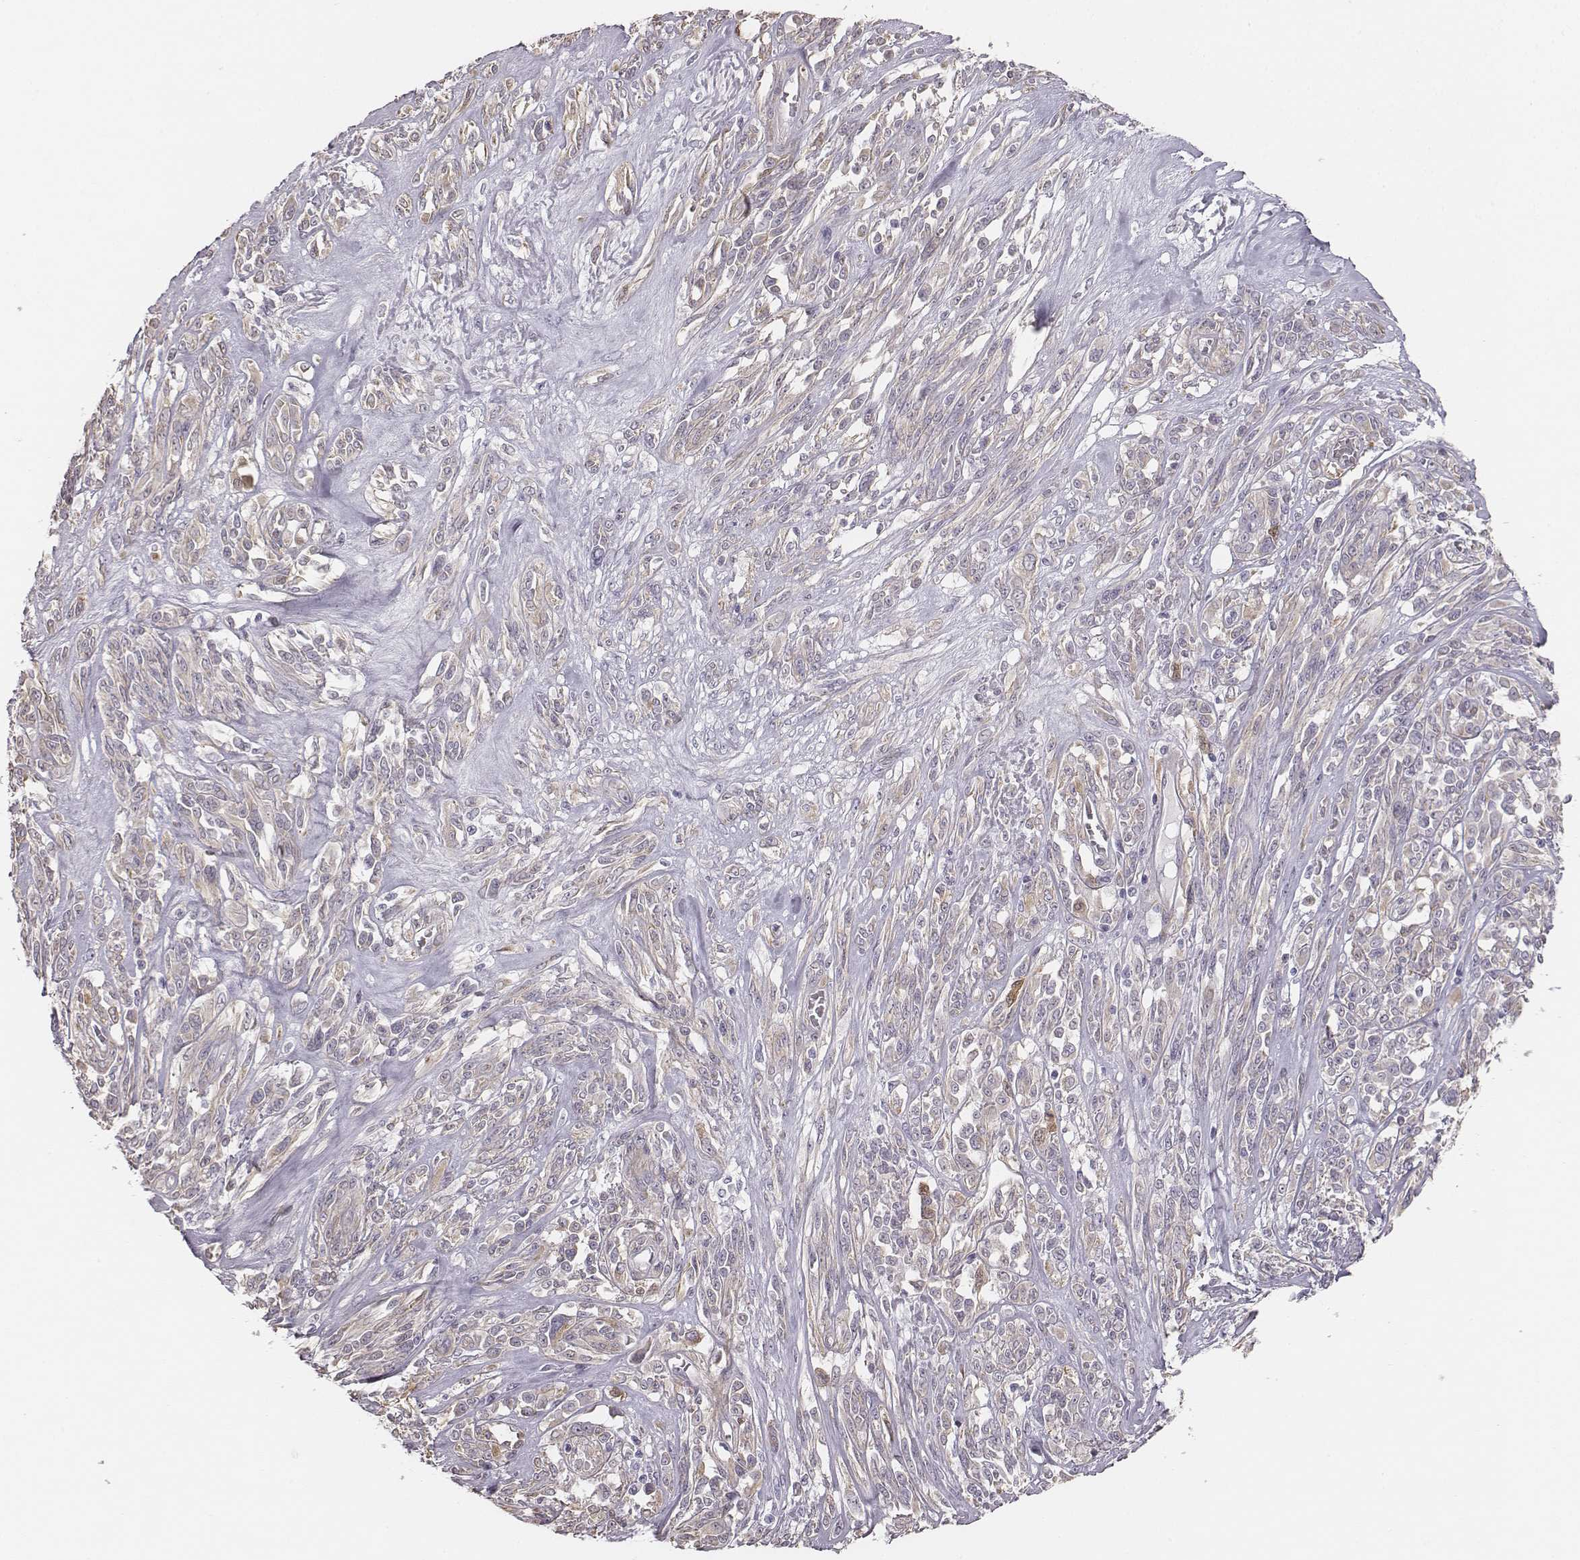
{"staining": {"intensity": "negative", "quantity": "none", "location": "none"}, "tissue": "melanoma", "cell_type": "Tumor cells", "image_type": "cancer", "snomed": [{"axis": "morphology", "description": "Malignant melanoma, NOS"}, {"axis": "topography", "description": "Skin"}], "caption": "This is an immunohistochemistry (IHC) histopathology image of human melanoma. There is no positivity in tumor cells.", "gene": "PBK", "patient": {"sex": "female", "age": 91}}